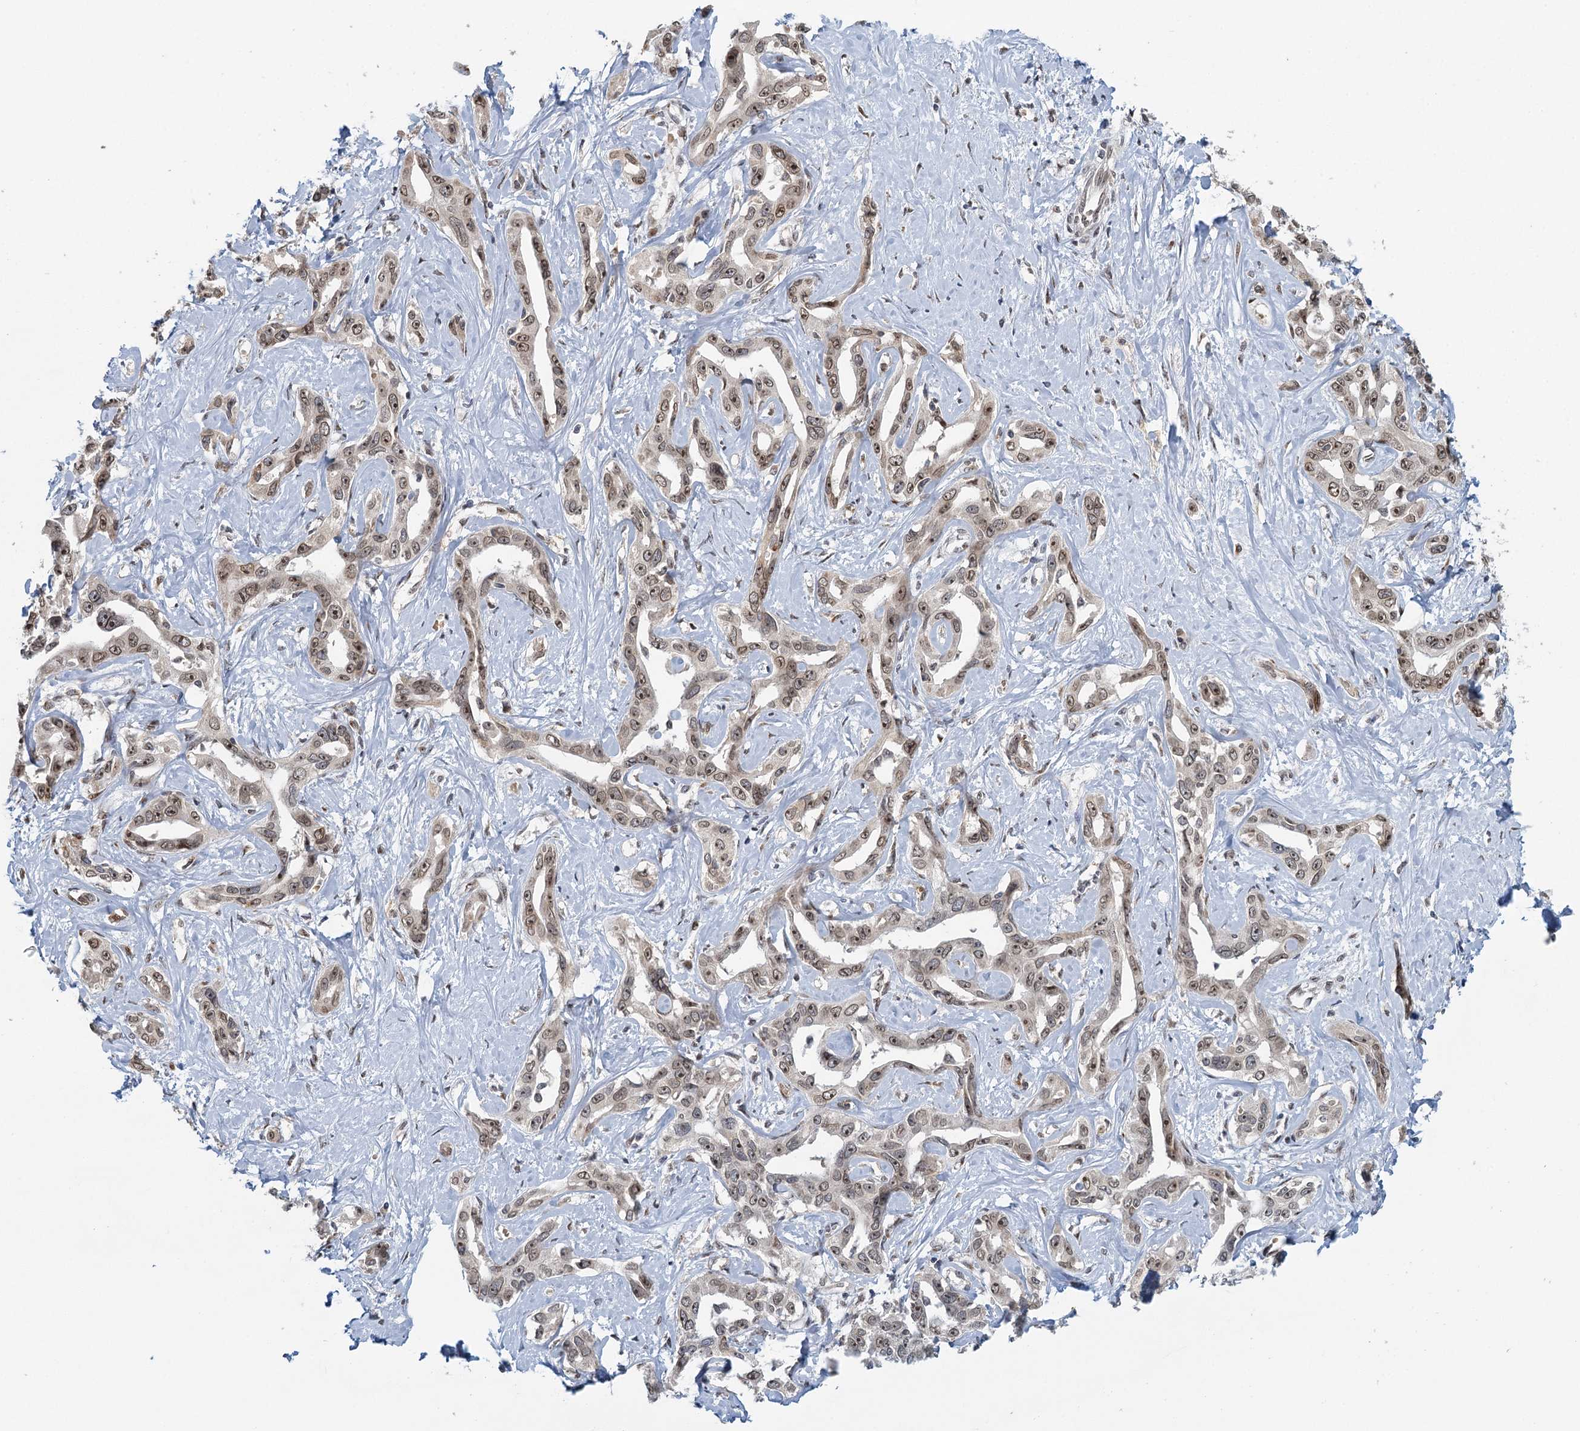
{"staining": {"intensity": "weak", "quantity": ">75%", "location": "cytoplasmic/membranous,nuclear"}, "tissue": "liver cancer", "cell_type": "Tumor cells", "image_type": "cancer", "snomed": [{"axis": "morphology", "description": "Cholangiocarcinoma"}, {"axis": "topography", "description": "Liver"}], "caption": "About >75% of tumor cells in liver cholangiocarcinoma demonstrate weak cytoplasmic/membranous and nuclear protein staining as visualized by brown immunohistochemical staining.", "gene": "TREX1", "patient": {"sex": "male", "age": 59}}